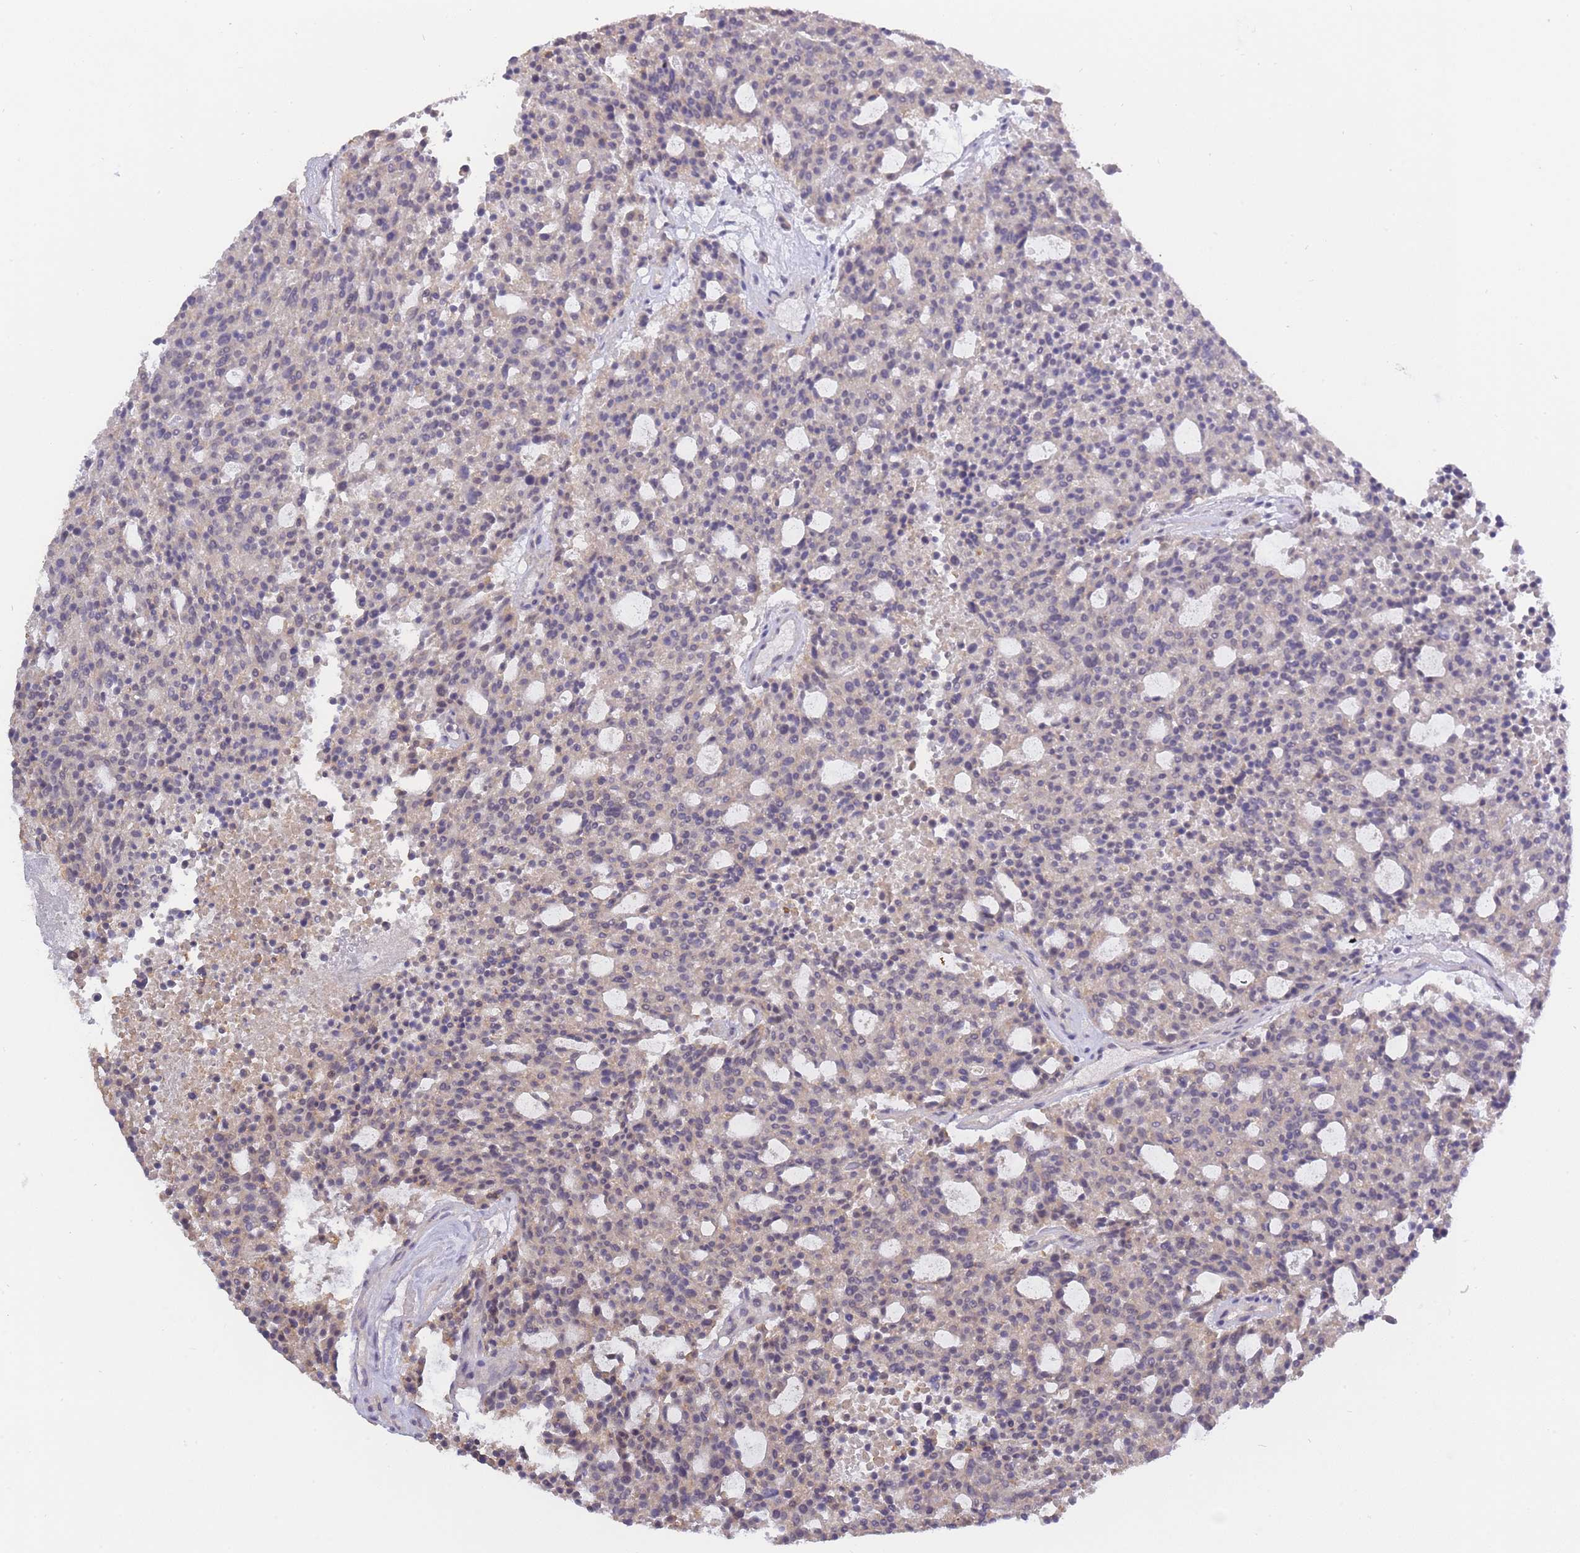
{"staining": {"intensity": "negative", "quantity": "none", "location": "none"}, "tissue": "carcinoid", "cell_type": "Tumor cells", "image_type": "cancer", "snomed": [{"axis": "morphology", "description": "Carcinoid, malignant, NOS"}, {"axis": "topography", "description": "Pancreas"}], "caption": "This photomicrograph is of carcinoid stained with IHC to label a protein in brown with the nuclei are counter-stained blue. There is no staining in tumor cells.", "gene": "C19orf25", "patient": {"sex": "female", "age": 54}}